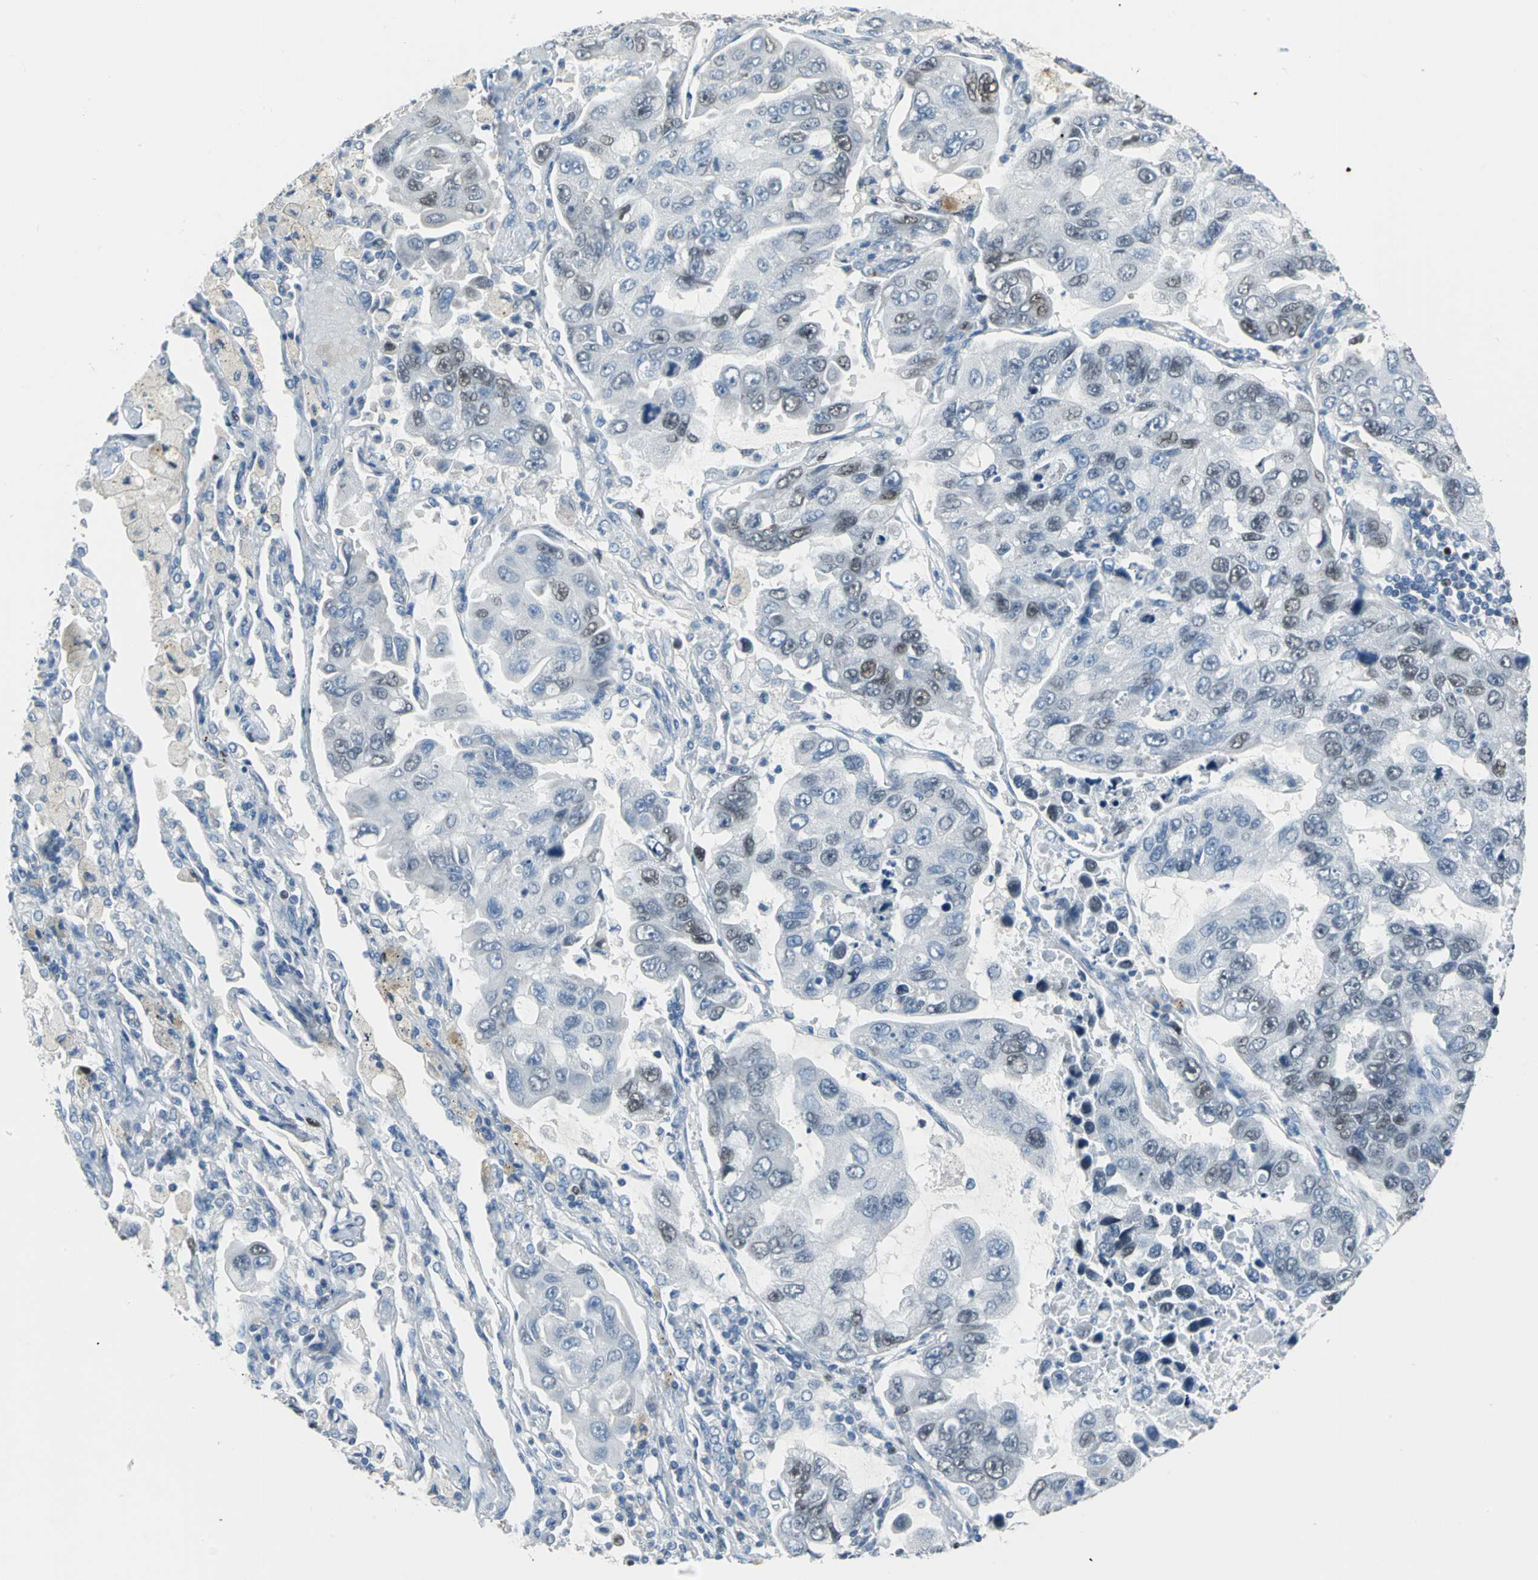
{"staining": {"intensity": "moderate", "quantity": "<25%", "location": "nuclear"}, "tissue": "lung cancer", "cell_type": "Tumor cells", "image_type": "cancer", "snomed": [{"axis": "morphology", "description": "Adenocarcinoma, NOS"}, {"axis": "topography", "description": "Lung"}], "caption": "Immunohistochemical staining of lung adenocarcinoma displays low levels of moderate nuclear positivity in approximately <25% of tumor cells.", "gene": "MCM3", "patient": {"sex": "male", "age": 64}}